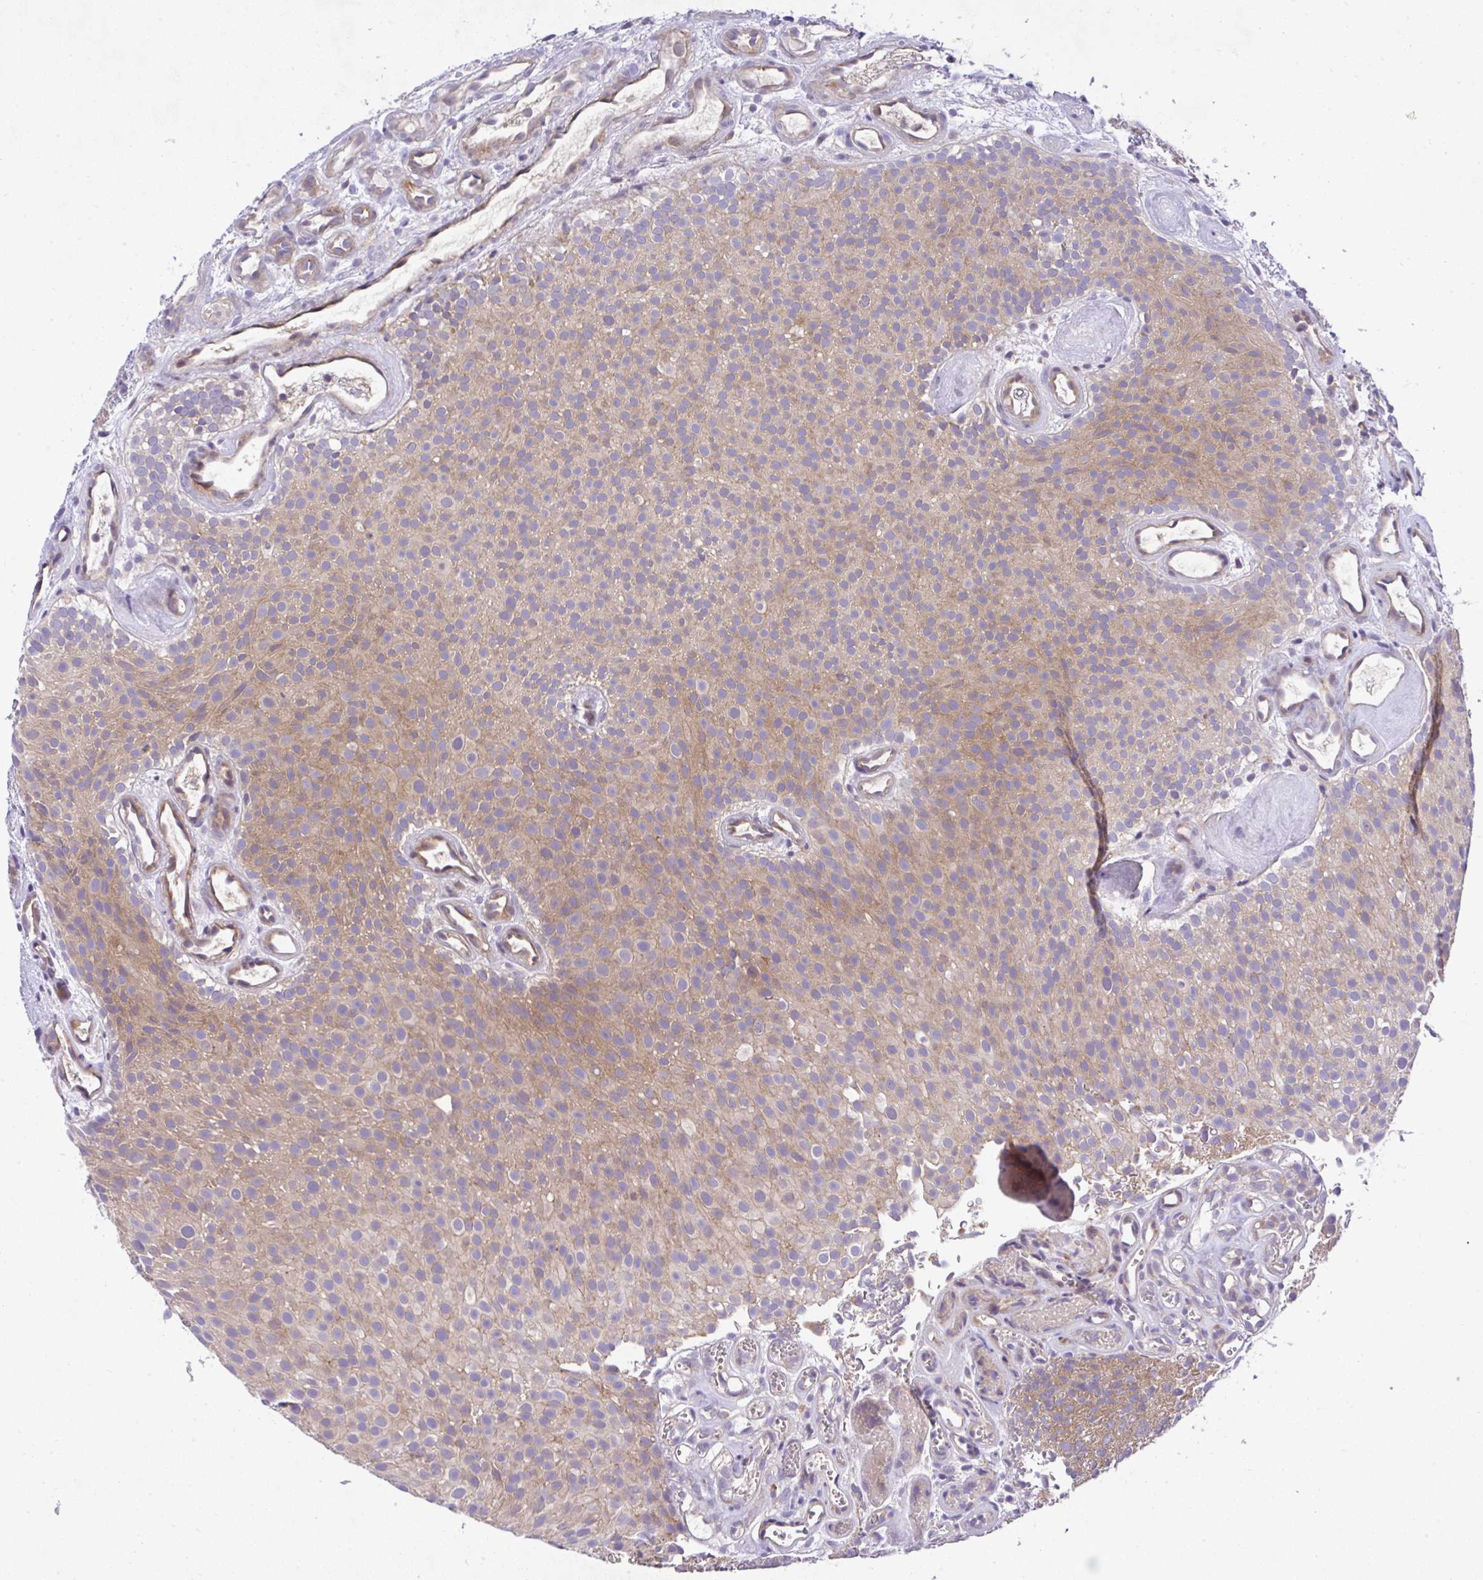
{"staining": {"intensity": "moderate", "quantity": "25%-75%", "location": "cytoplasmic/membranous"}, "tissue": "urothelial cancer", "cell_type": "Tumor cells", "image_type": "cancer", "snomed": [{"axis": "morphology", "description": "Urothelial carcinoma, Low grade"}, {"axis": "topography", "description": "Urinary bladder"}], "caption": "Protein staining demonstrates moderate cytoplasmic/membranous positivity in approximately 25%-75% of tumor cells in low-grade urothelial carcinoma.", "gene": "CHIA", "patient": {"sex": "male", "age": 78}}